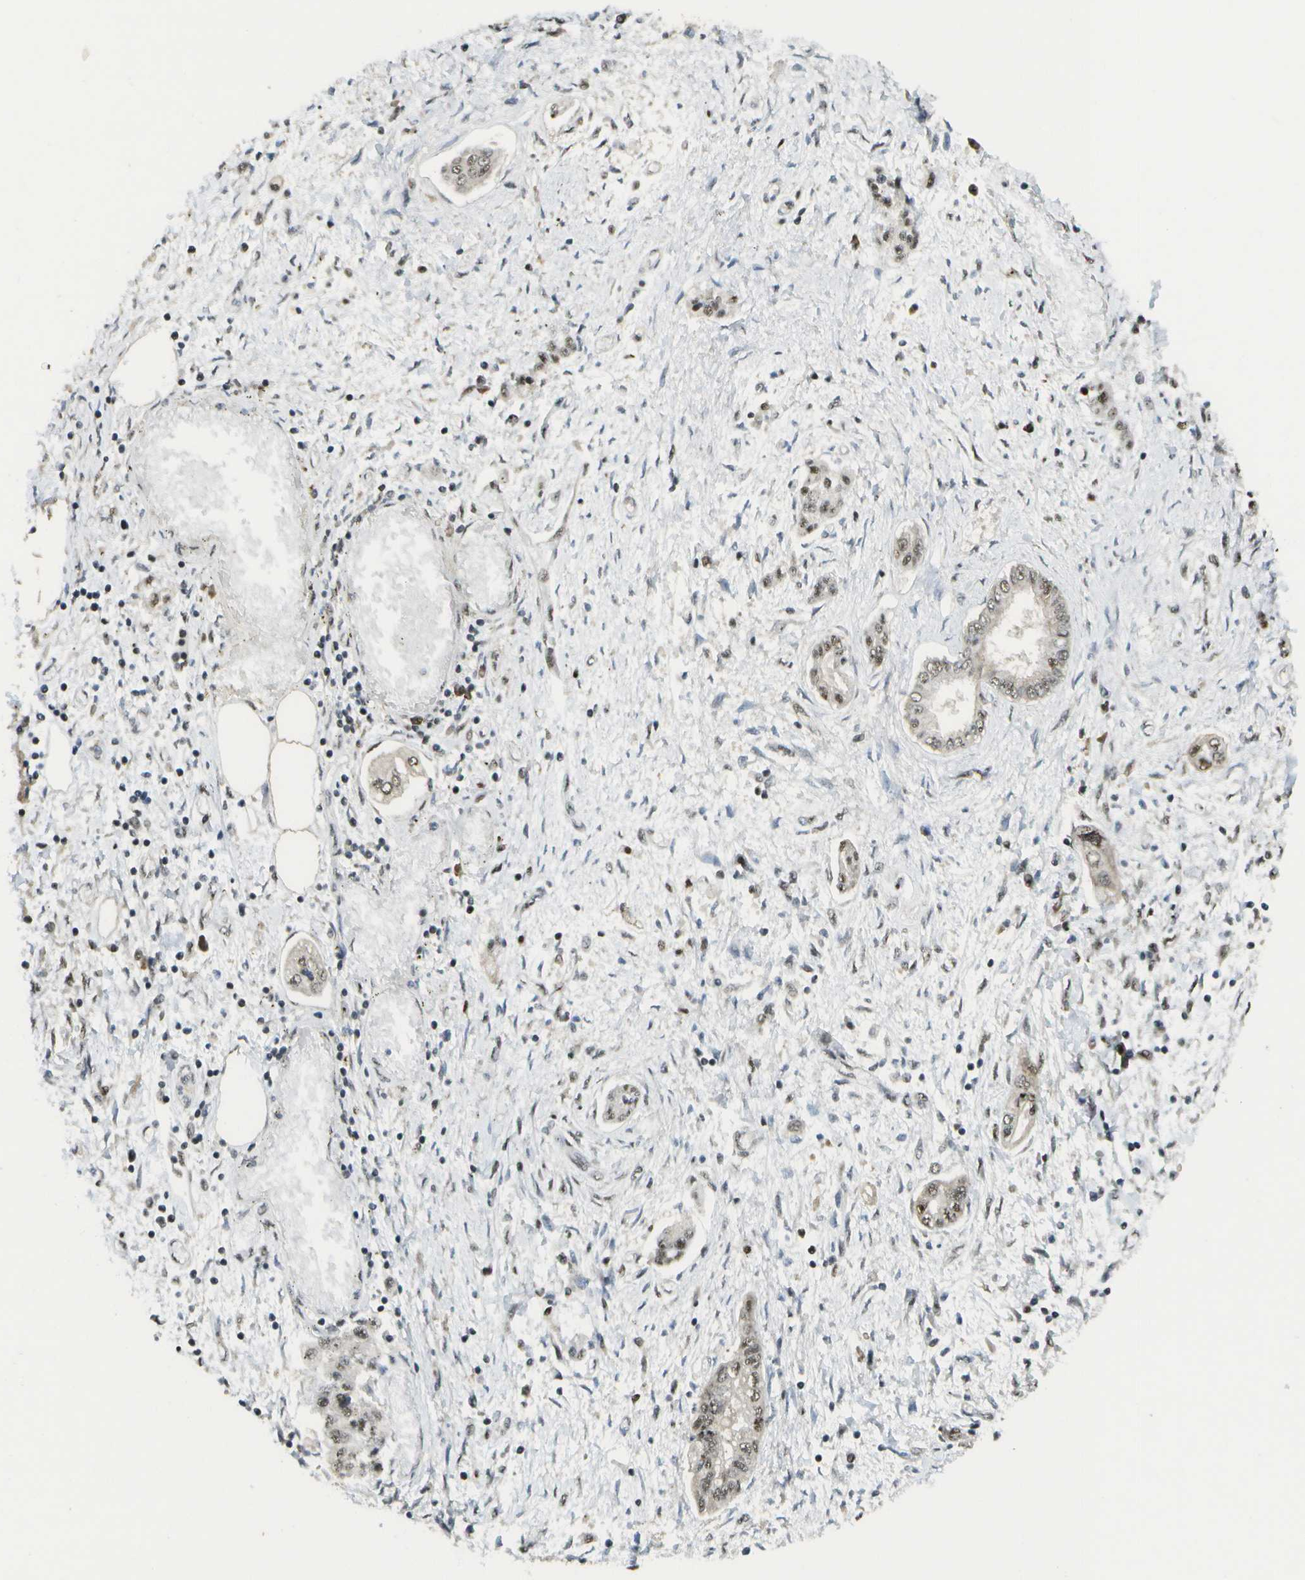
{"staining": {"intensity": "weak", "quantity": ">75%", "location": "nuclear"}, "tissue": "pancreatic cancer", "cell_type": "Tumor cells", "image_type": "cancer", "snomed": [{"axis": "morphology", "description": "Adenocarcinoma, NOS"}, {"axis": "topography", "description": "Pancreas"}], "caption": "Adenocarcinoma (pancreatic) tissue demonstrates weak nuclear positivity in about >75% of tumor cells", "gene": "KAT5", "patient": {"sex": "male", "age": 56}}